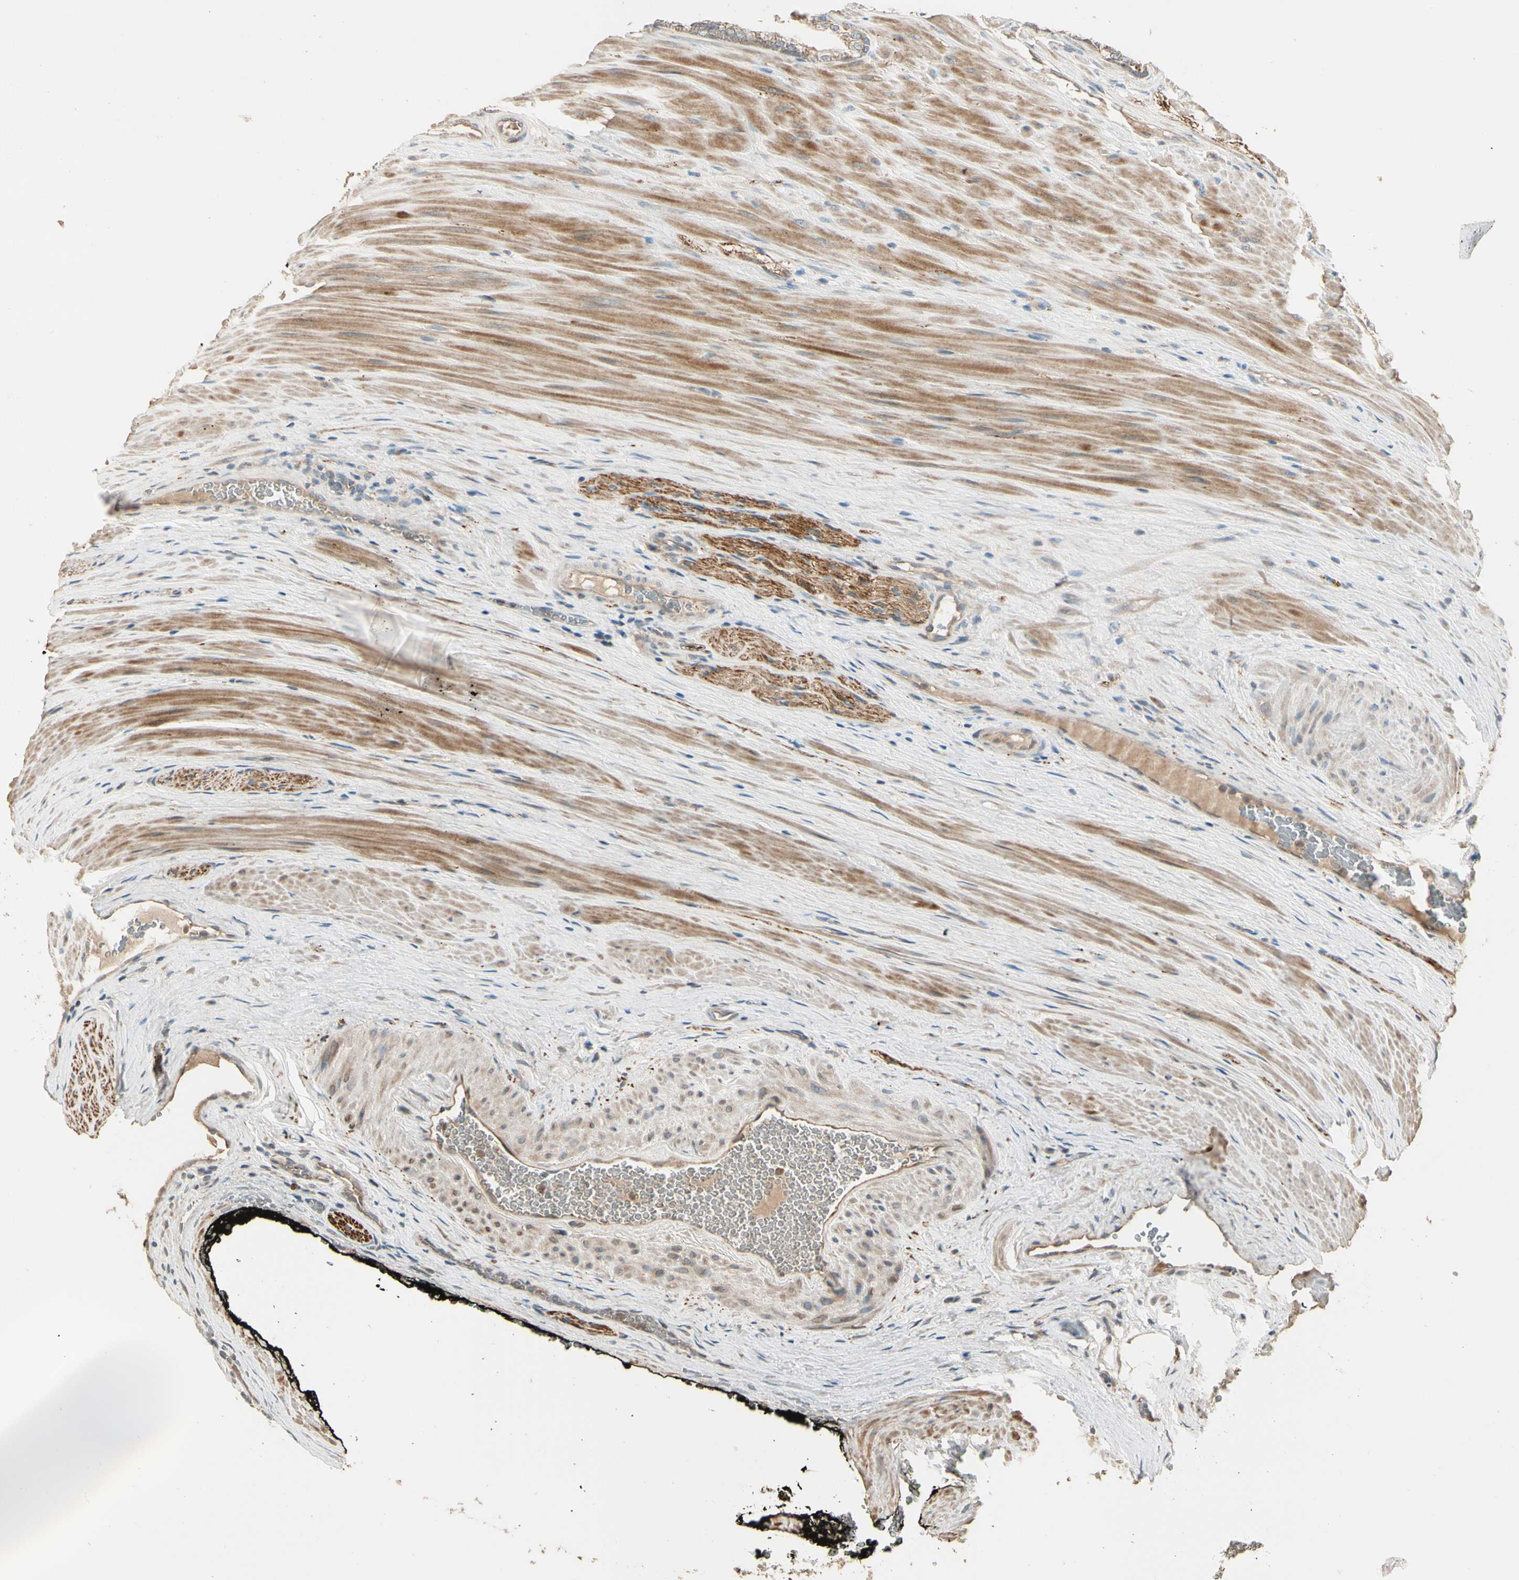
{"staining": {"intensity": "moderate", "quantity": ">75%", "location": "cytoplasmic/membranous"}, "tissue": "prostate cancer", "cell_type": "Tumor cells", "image_type": "cancer", "snomed": [{"axis": "morphology", "description": "Adenocarcinoma, Low grade"}, {"axis": "topography", "description": "Prostate"}], "caption": "Low-grade adenocarcinoma (prostate) stained with a protein marker exhibits moderate staining in tumor cells.", "gene": "TNFRSF21", "patient": {"sex": "male", "age": 58}}